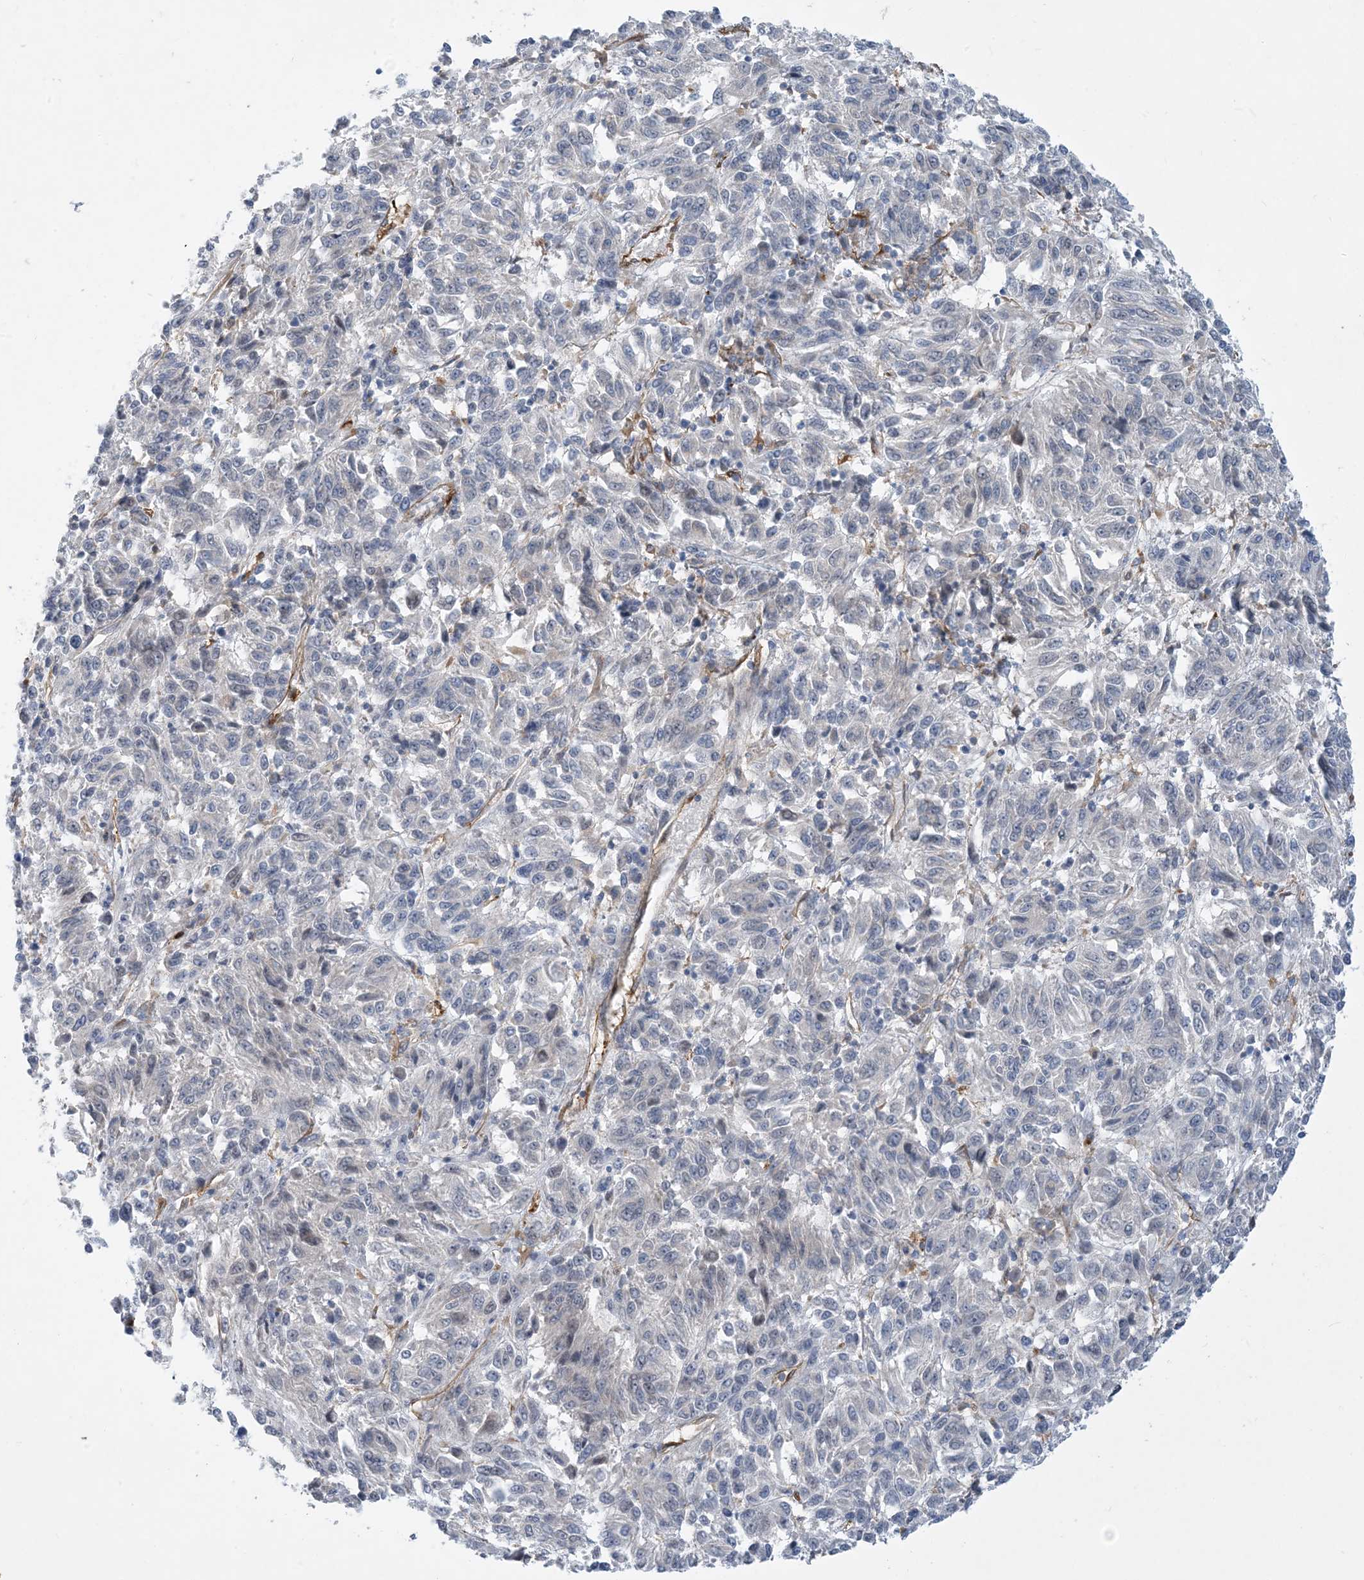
{"staining": {"intensity": "negative", "quantity": "none", "location": "none"}, "tissue": "melanoma", "cell_type": "Tumor cells", "image_type": "cancer", "snomed": [{"axis": "morphology", "description": "Malignant melanoma, Metastatic site"}, {"axis": "topography", "description": "Lung"}], "caption": "Tumor cells are negative for protein expression in human malignant melanoma (metastatic site).", "gene": "EIF2A", "patient": {"sex": "male", "age": 64}}